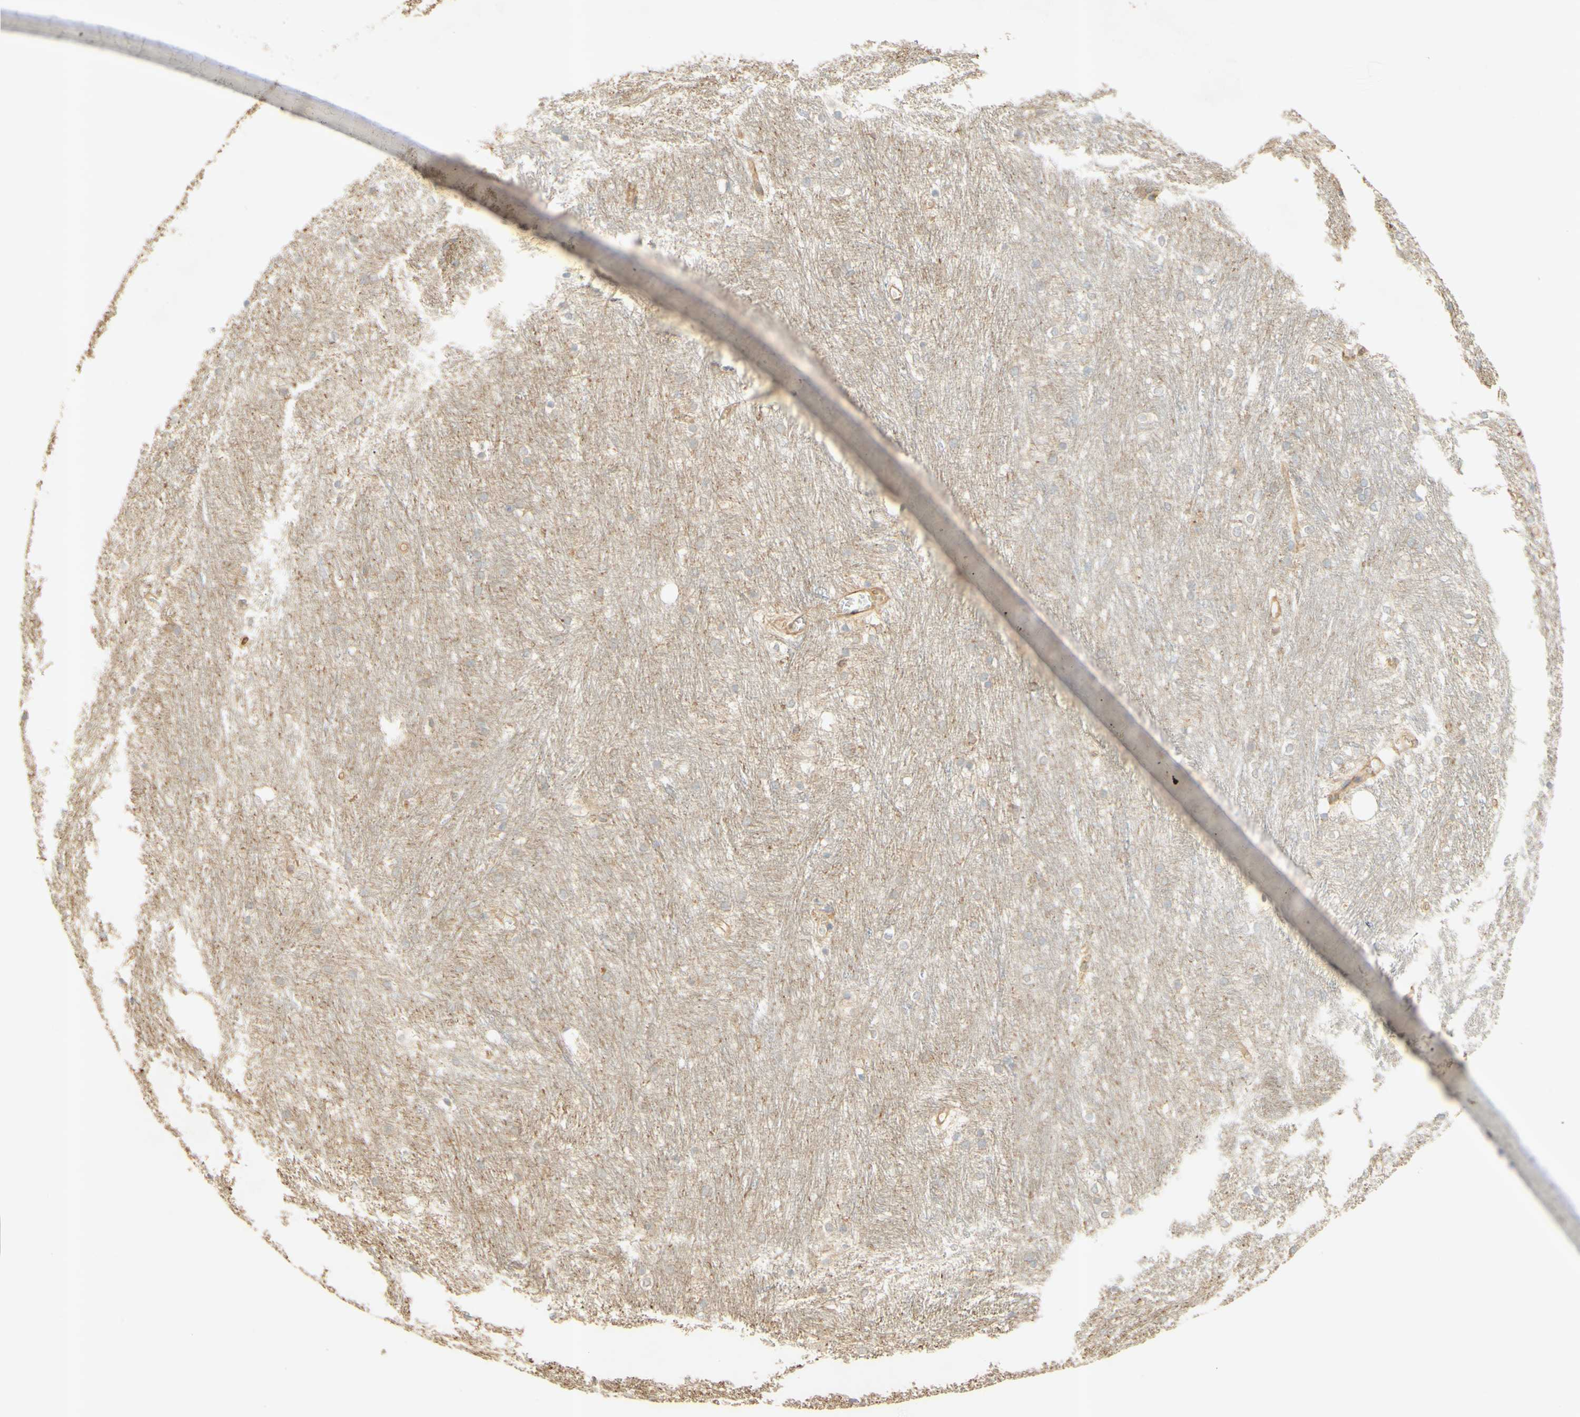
{"staining": {"intensity": "negative", "quantity": "none", "location": "none"}, "tissue": "caudate", "cell_type": "Glial cells", "image_type": "normal", "snomed": [{"axis": "morphology", "description": "Normal tissue, NOS"}, {"axis": "topography", "description": "Lateral ventricle wall"}], "caption": "High power microscopy histopathology image of an IHC image of normal caudate, revealing no significant expression in glial cells.", "gene": "IKBKG", "patient": {"sex": "female", "age": 19}}